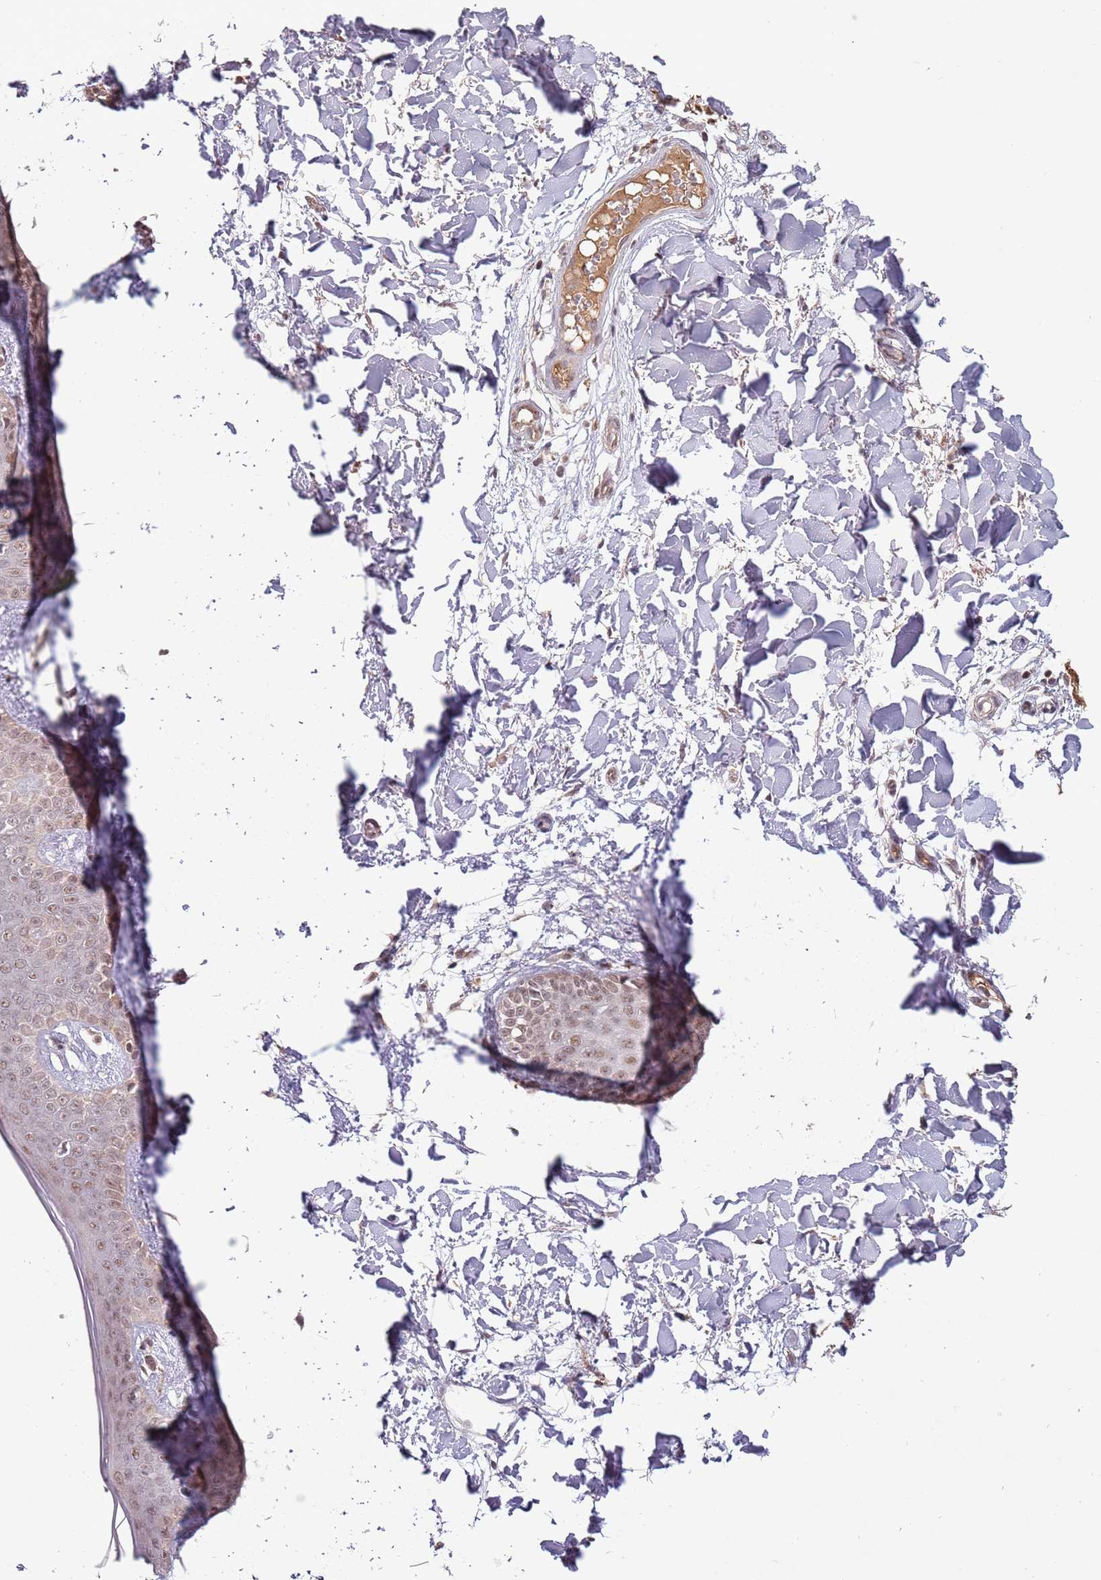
{"staining": {"intensity": "moderate", "quantity": "<25%", "location": "cytoplasmic/membranous"}, "tissue": "skin", "cell_type": "Fibroblasts", "image_type": "normal", "snomed": [{"axis": "morphology", "description": "Normal tissue, NOS"}, {"axis": "topography", "description": "Skin"}], "caption": "This image reveals immunohistochemistry (IHC) staining of unremarkable human skin, with low moderate cytoplasmic/membranous staining in about <25% of fibroblasts.", "gene": "SUDS3", "patient": {"sex": "female", "age": 34}}